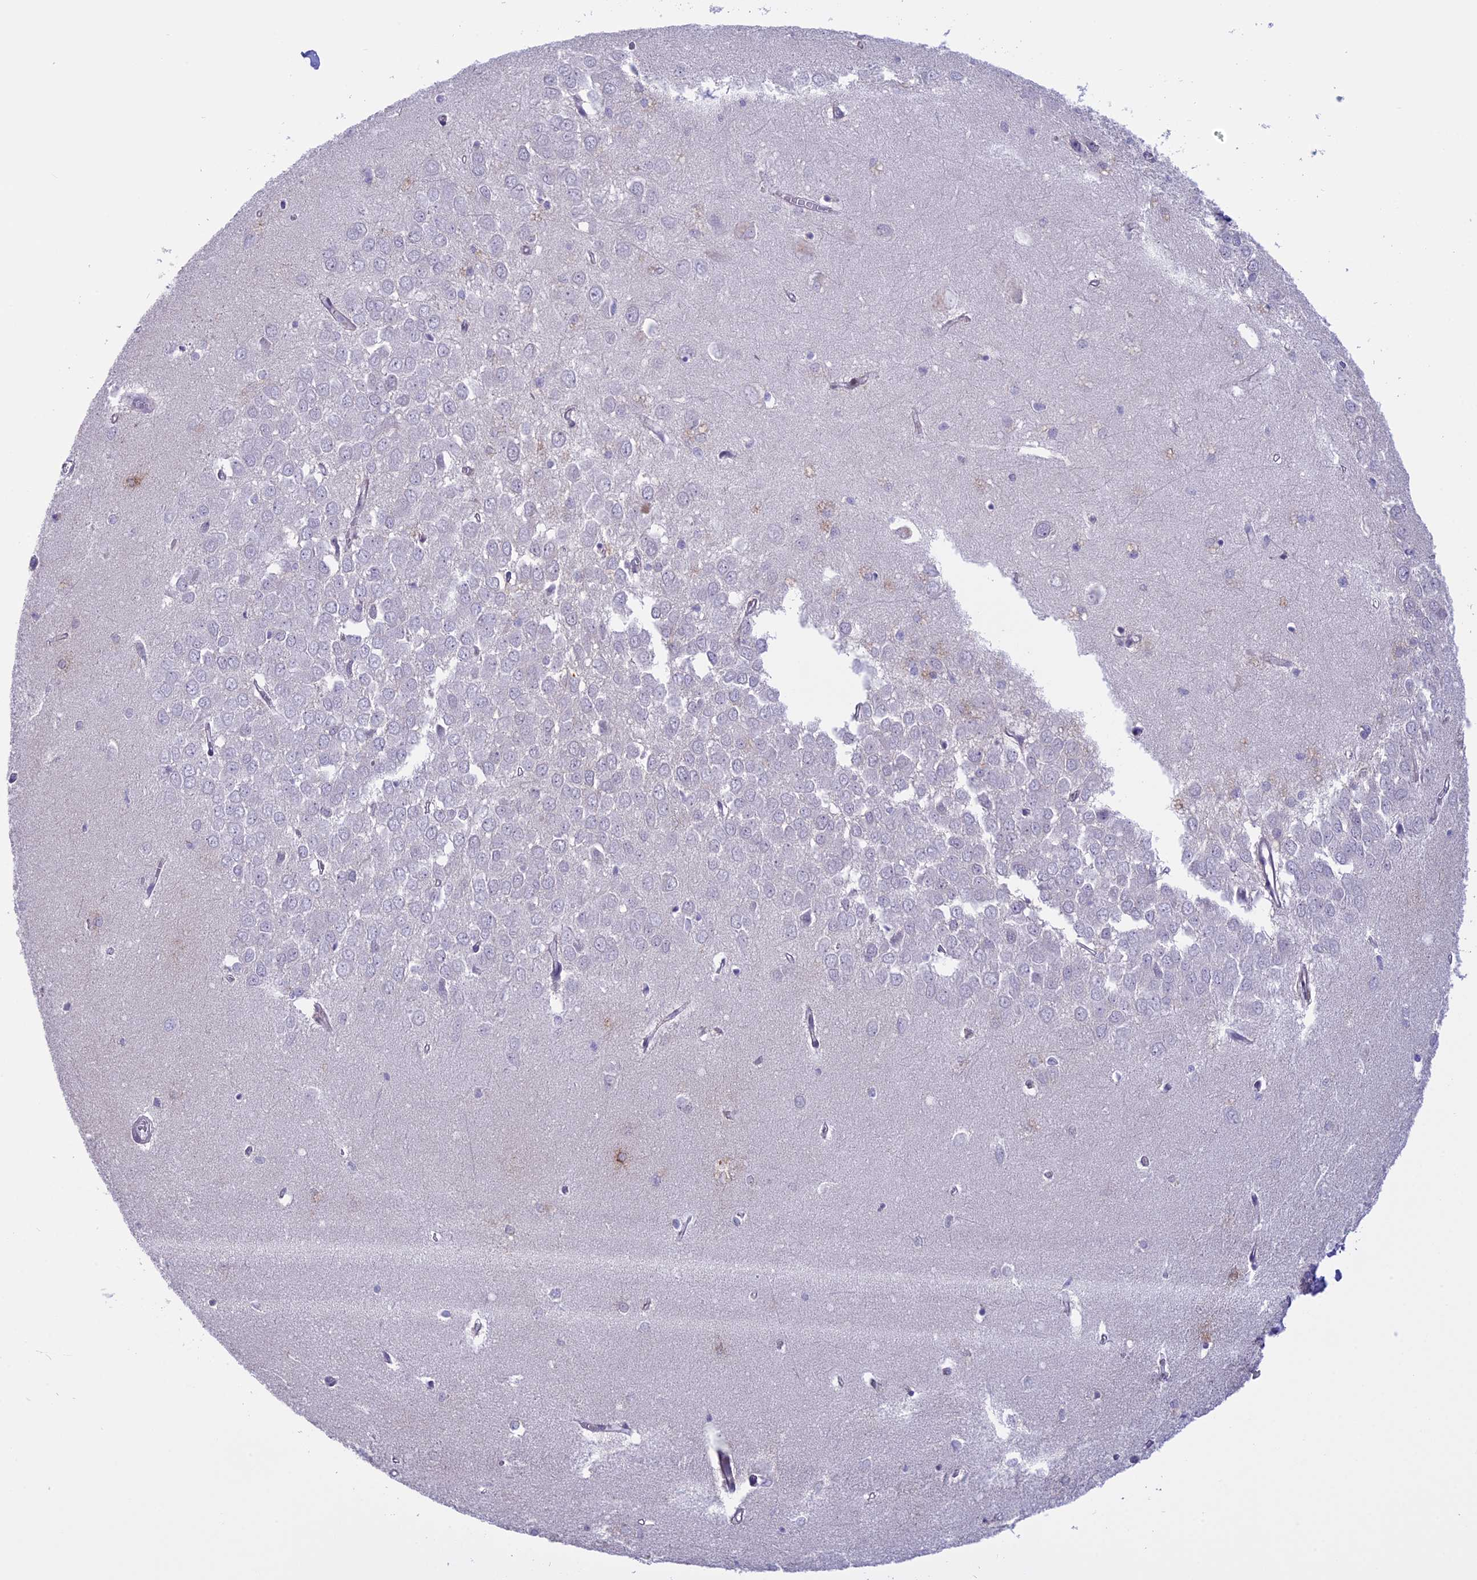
{"staining": {"intensity": "negative", "quantity": "none", "location": "none"}, "tissue": "hippocampus", "cell_type": "Glial cells", "image_type": "normal", "snomed": [{"axis": "morphology", "description": "Normal tissue, NOS"}, {"axis": "topography", "description": "Hippocampus"}], "caption": "Immunohistochemistry (IHC) micrograph of benign human hippocampus stained for a protein (brown), which shows no staining in glial cells.", "gene": "CORO2A", "patient": {"sex": "female", "age": 64}}